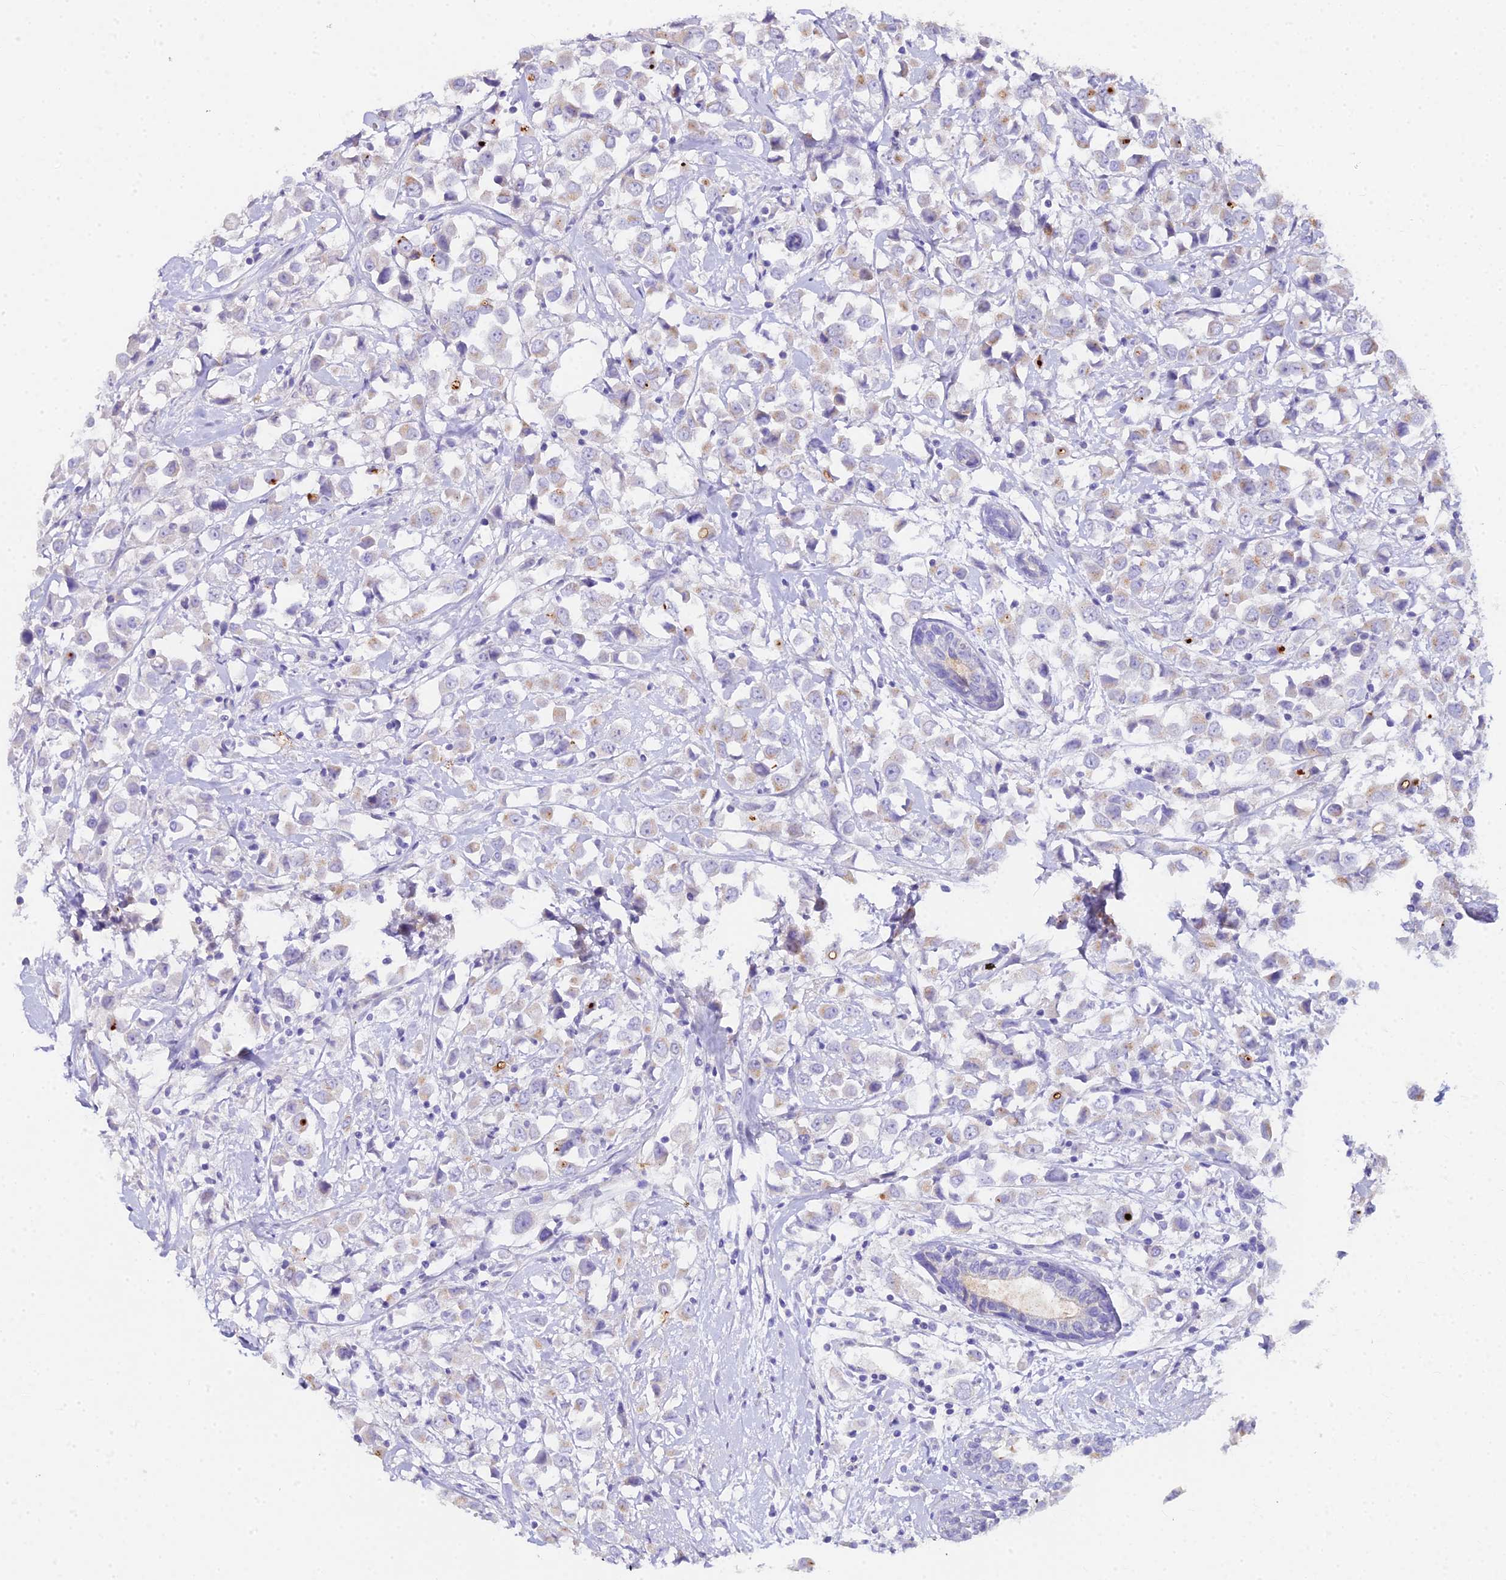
{"staining": {"intensity": "negative", "quantity": "none", "location": "none"}, "tissue": "breast cancer", "cell_type": "Tumor cells", "image_type": "cancer", "snomed": [{"axis": "morphology", "description": "Duct carcinoma"}, {"axis": "topography", "description": "Breast"}], "caption": "This is a photomicrograph of immunohistochemistry staining of breast cancer, which shows no staining in tumor cells.", "gene": "GLYAT", "patient": {"sex": "female", "age": 61}}